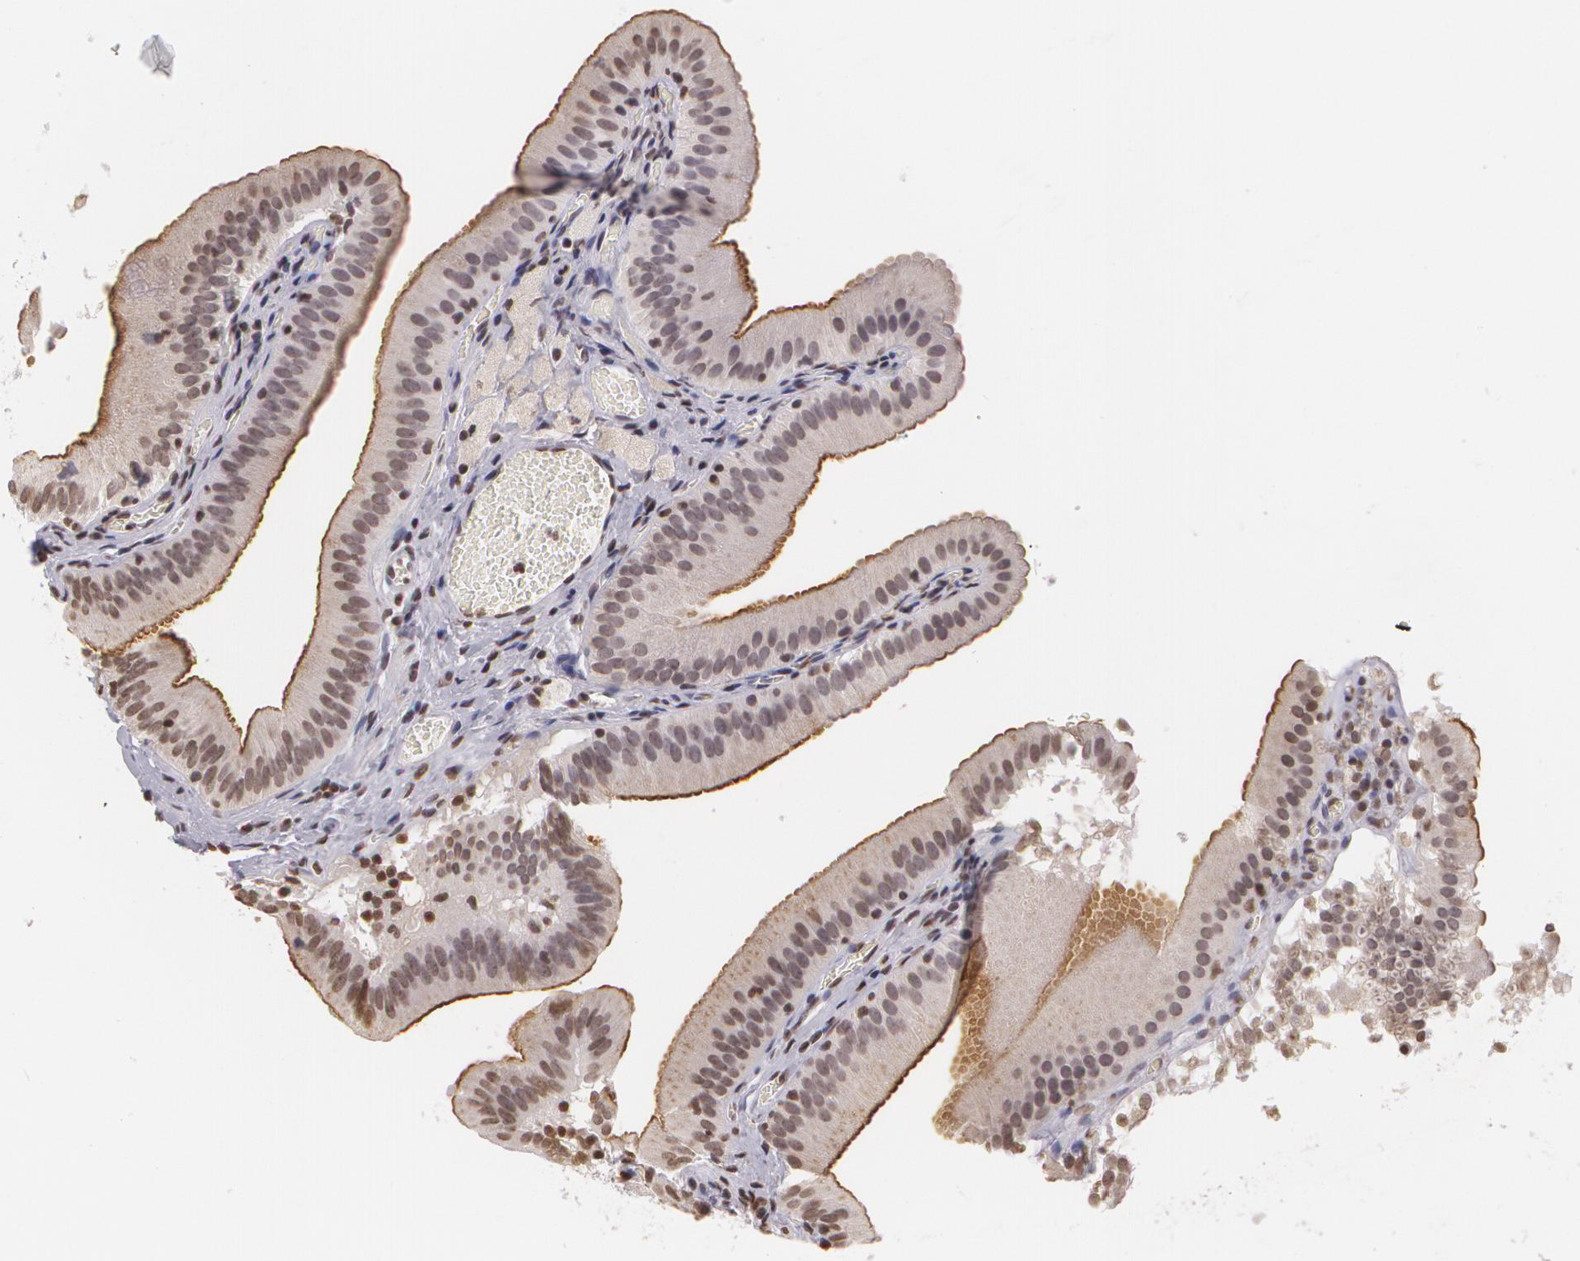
{"staining": {"intensity": "moderate", "quantity": ">75%", "location": "cytoplasmic/membranous"}, "tissue": "gallbladder", "cell_type": "Glandular cells", "image_type": "normal", "snomed": [{"axis": "morphology", "description": "Normal tissue, NOS"}, {"axis": "topography", "description": "Gallbladder"}], "caption": "The histopathology image demonstrates immunohistochemical staining of benign gallbladder. There is moderate cytoplasmic/membranous expression is identified in approximately >75% of glandular cells. Using DAB (3,3'-diaminobenzidine) (brown) and hematoxylin (blue) stains, captured at high magnification using brightfield microscopy.", "gene": "MUC1", "patient": {"sex": "female", "age": 24}}